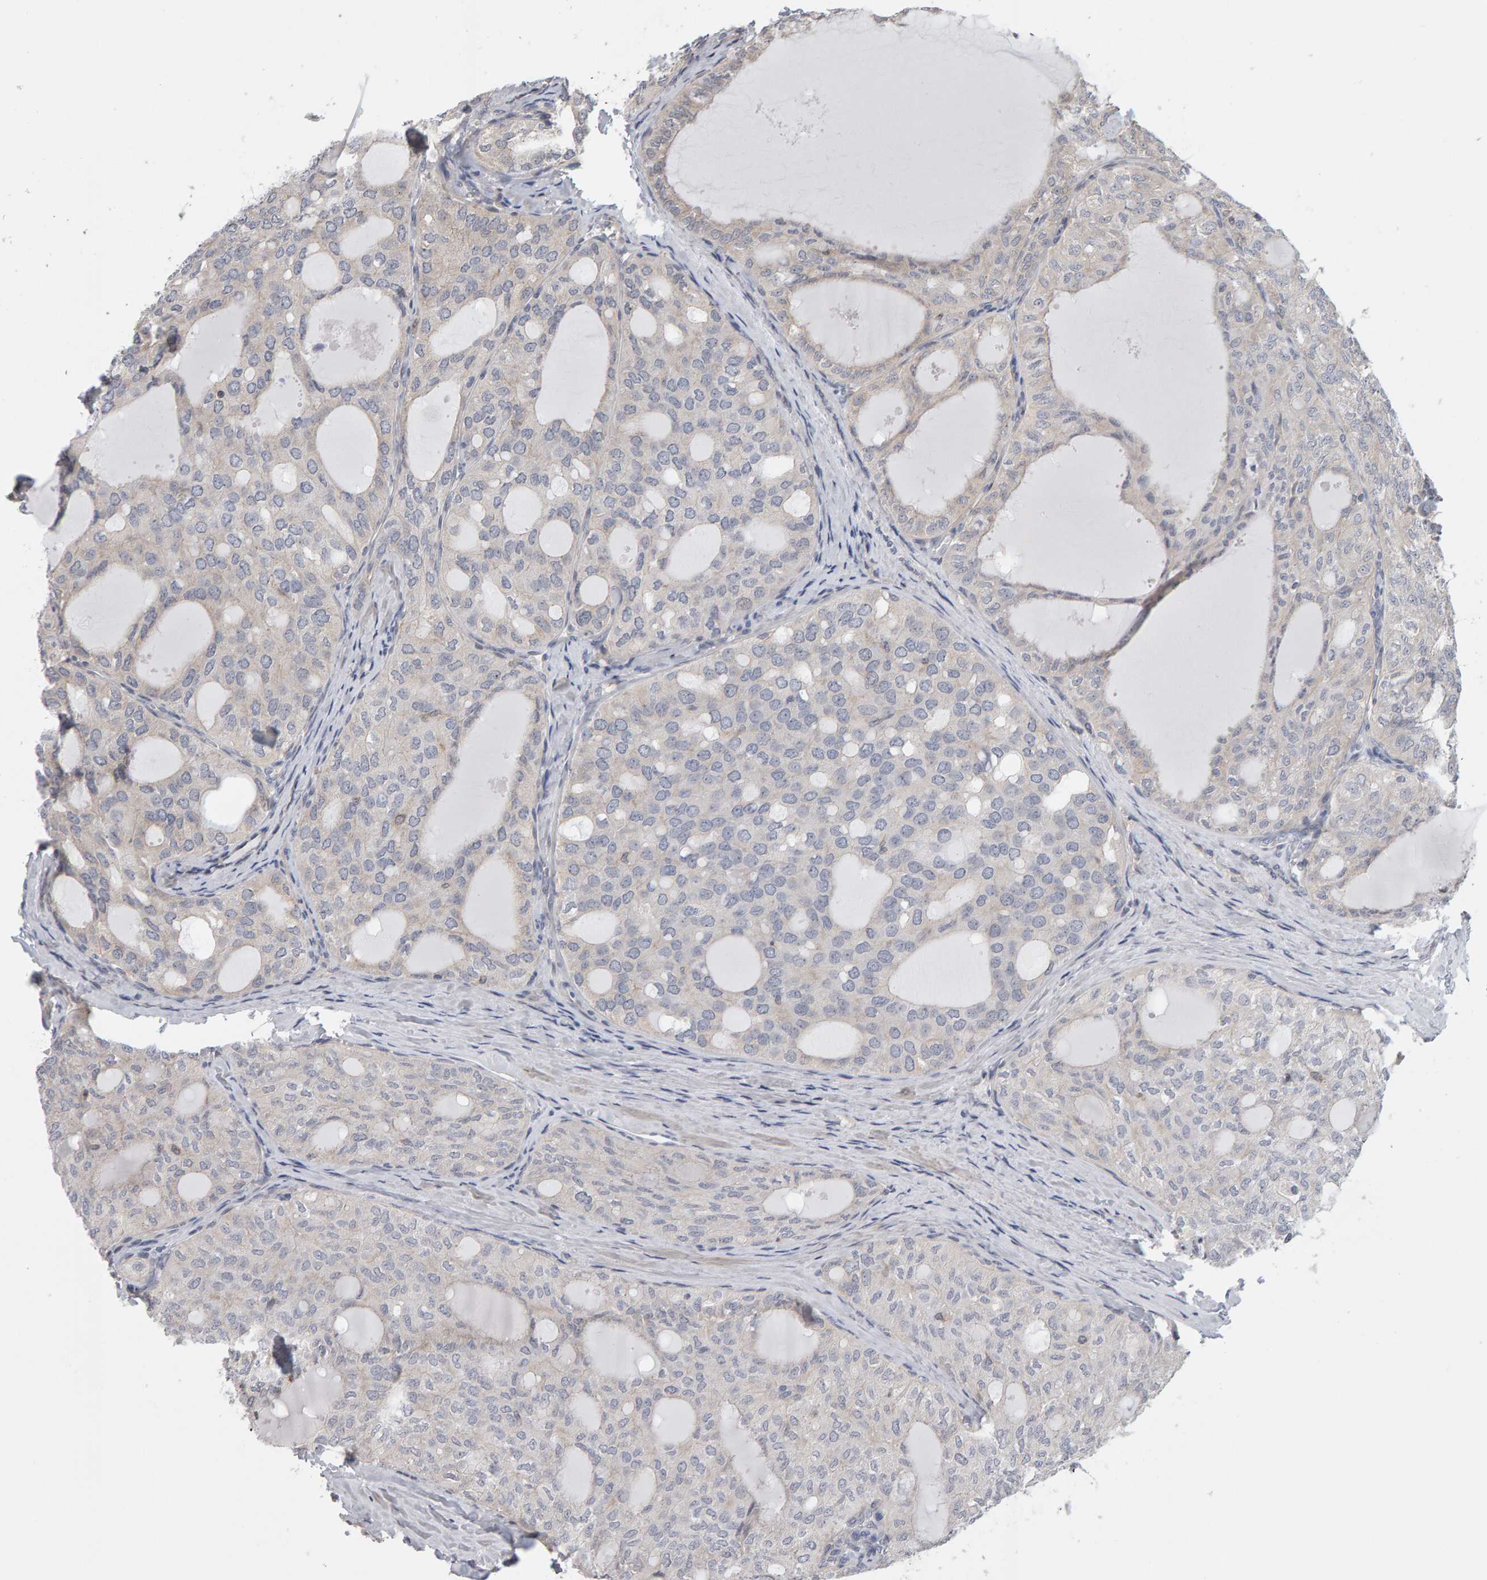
{"staining": {"intensity": "negative", "quantity": "none", "location": "none"}, "tissue": "thyroid cancer", "cell_type": "Tumor cells", "image_type": "cancer", "snomed": [{"axis": "morphology", "description": "Follicular adenoma carcinoma, NOS"}, {"axis": "topography", "description": "Thyroid gland"}], "caption": "An image of follicular adenoma carcinoma (thyroid) stained for a protein exhibits no brown staining in tumor cells.", "gene": "MSRA", "patient": {"sex": "male", "age": 75}}